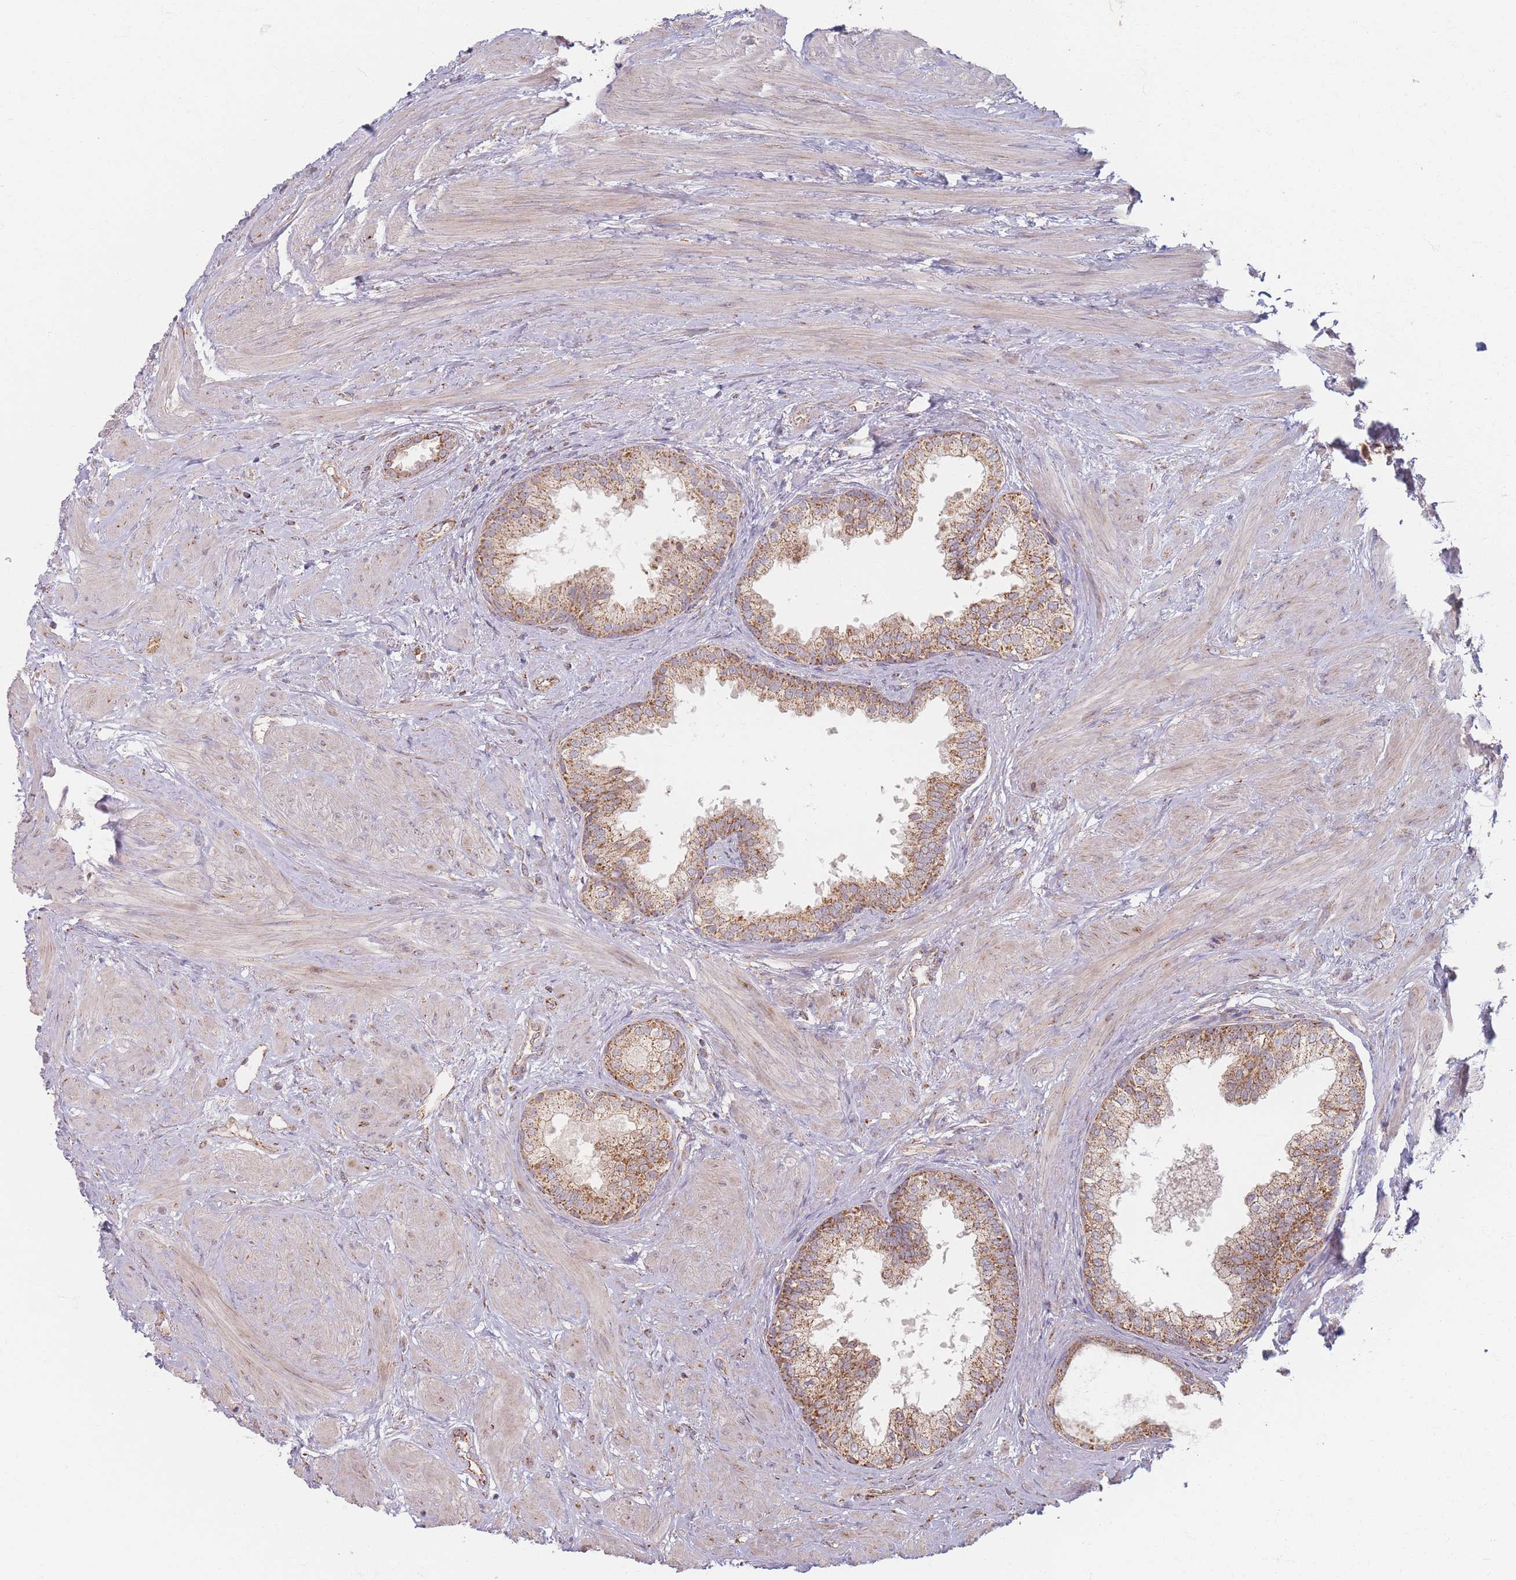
{"staining": {"intensity": "moderate", "quantity": ">75%", "location": "cytoplasmic/membranous"}, "tissue": "prostate", "cell_type": "Glandular cells", "image_type": "normal", "snomed": [{"axis": "morphology", "description": "Normal tissue, NOS"}, {"axis": "topography", "description": "Prostate"}], "caption": "Immunohistochemical staining of normal prostate exhibits >75% levels of moderate cytoplasmic/membranous protein positivity in approximately >75% of glandular cells. The staining was performed using DAB (3,3'-diaminobenzidine) to visualize the protein expression in brown, while the nuclei were stained in blue with hematoxylin (Magnification: 20x).", "gene": "ESRP2", "patient": {"sex": "male", "age": 48}}